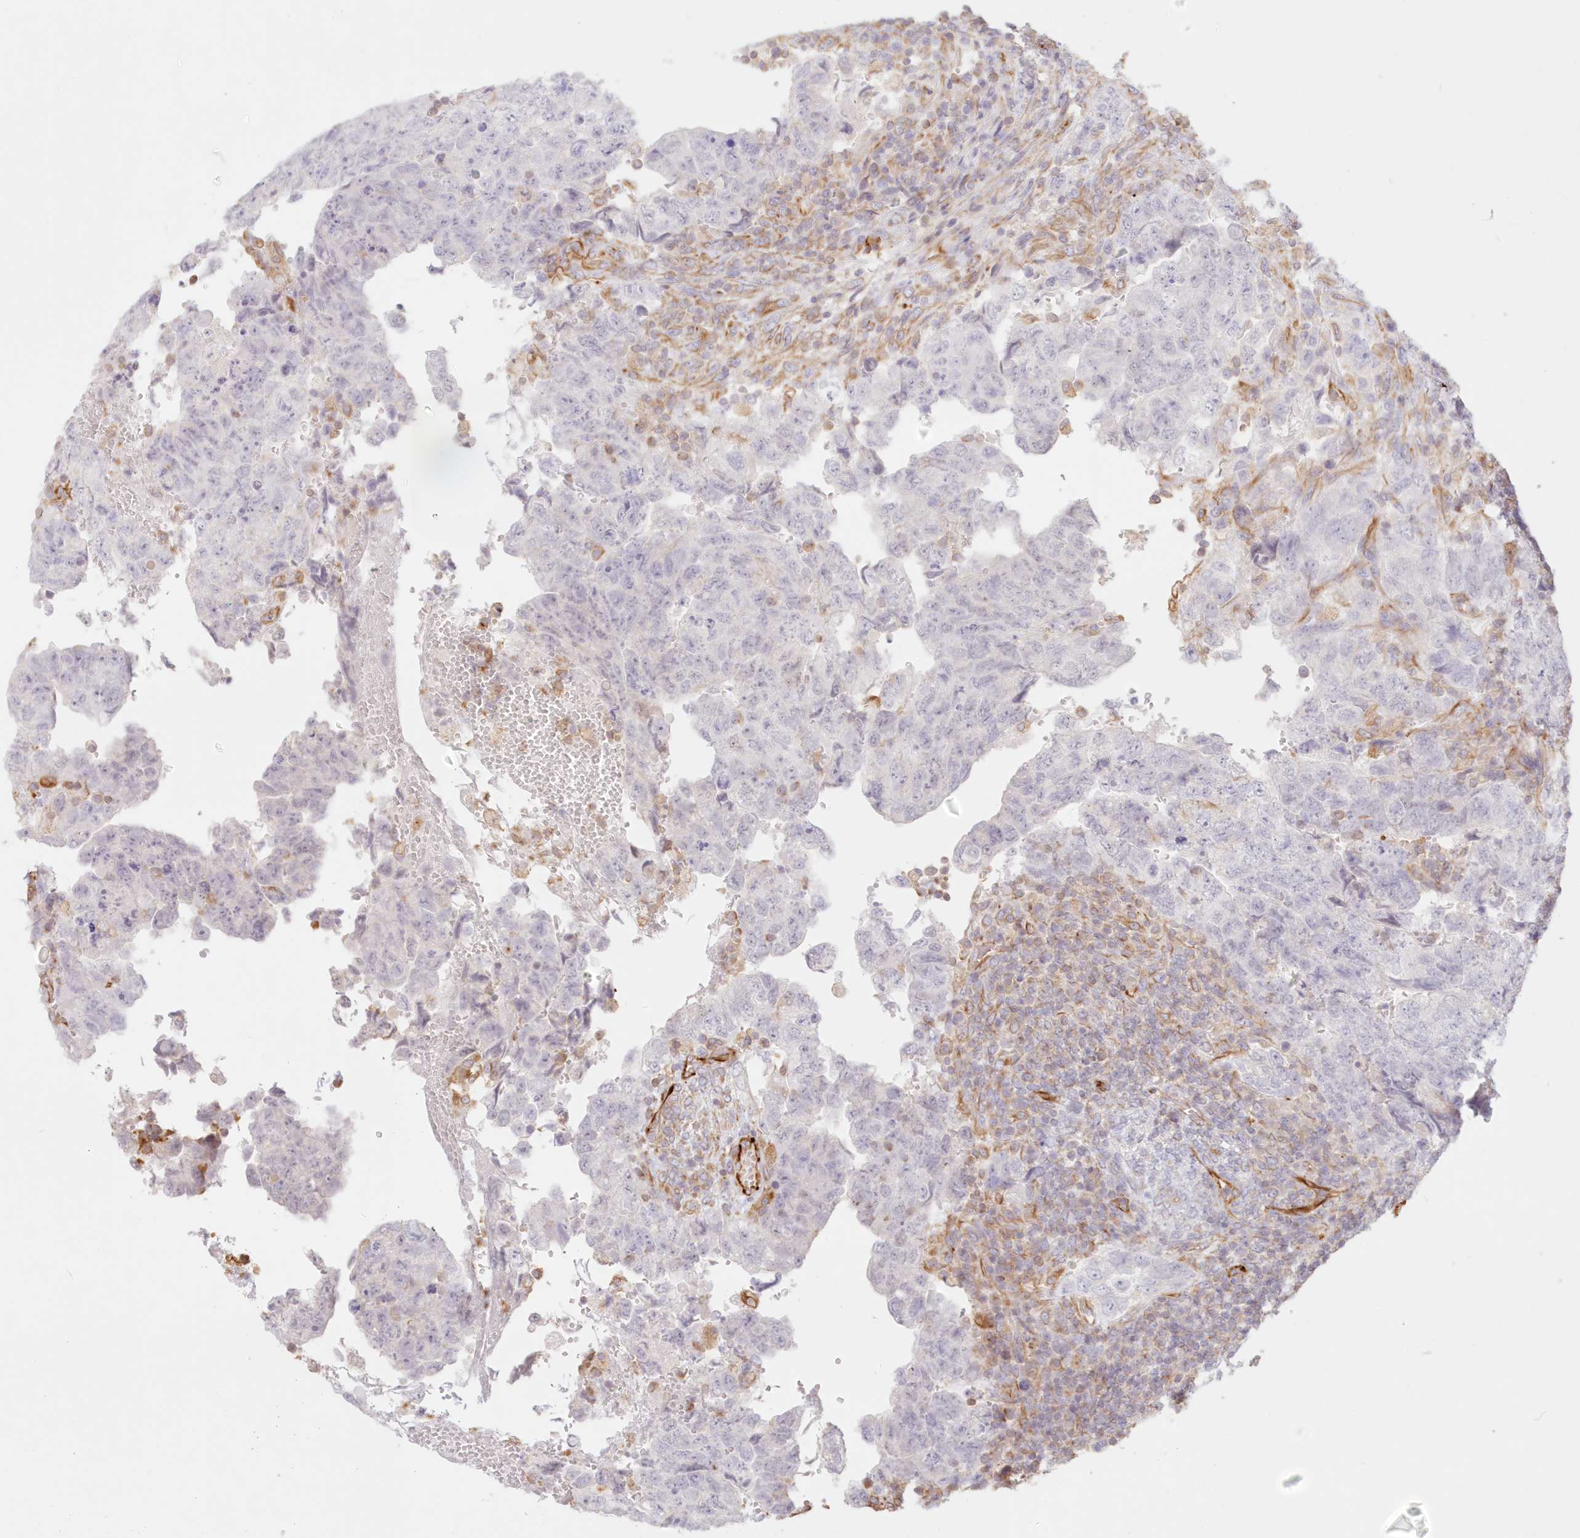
{"staining": {"intensity": "negative", "quantity": "none", "location": "none"}, "tissue": "testis cancer", "cell_type": "Tumor cells", "image_type": "cancer", "snomed": [{"axis": "morphology", "description": "Carcinoma, Embryonal, NOS"}, {"axis": "topography", "description": "Testis"}], "caption": "A high-resolution image shows immunohistochemistry staining of testis embryonal carcinoma, which shows no significant positivity in tumor cells.", "gene": "DMRTB1", "patient": {"sex": "male", "age": 36}}